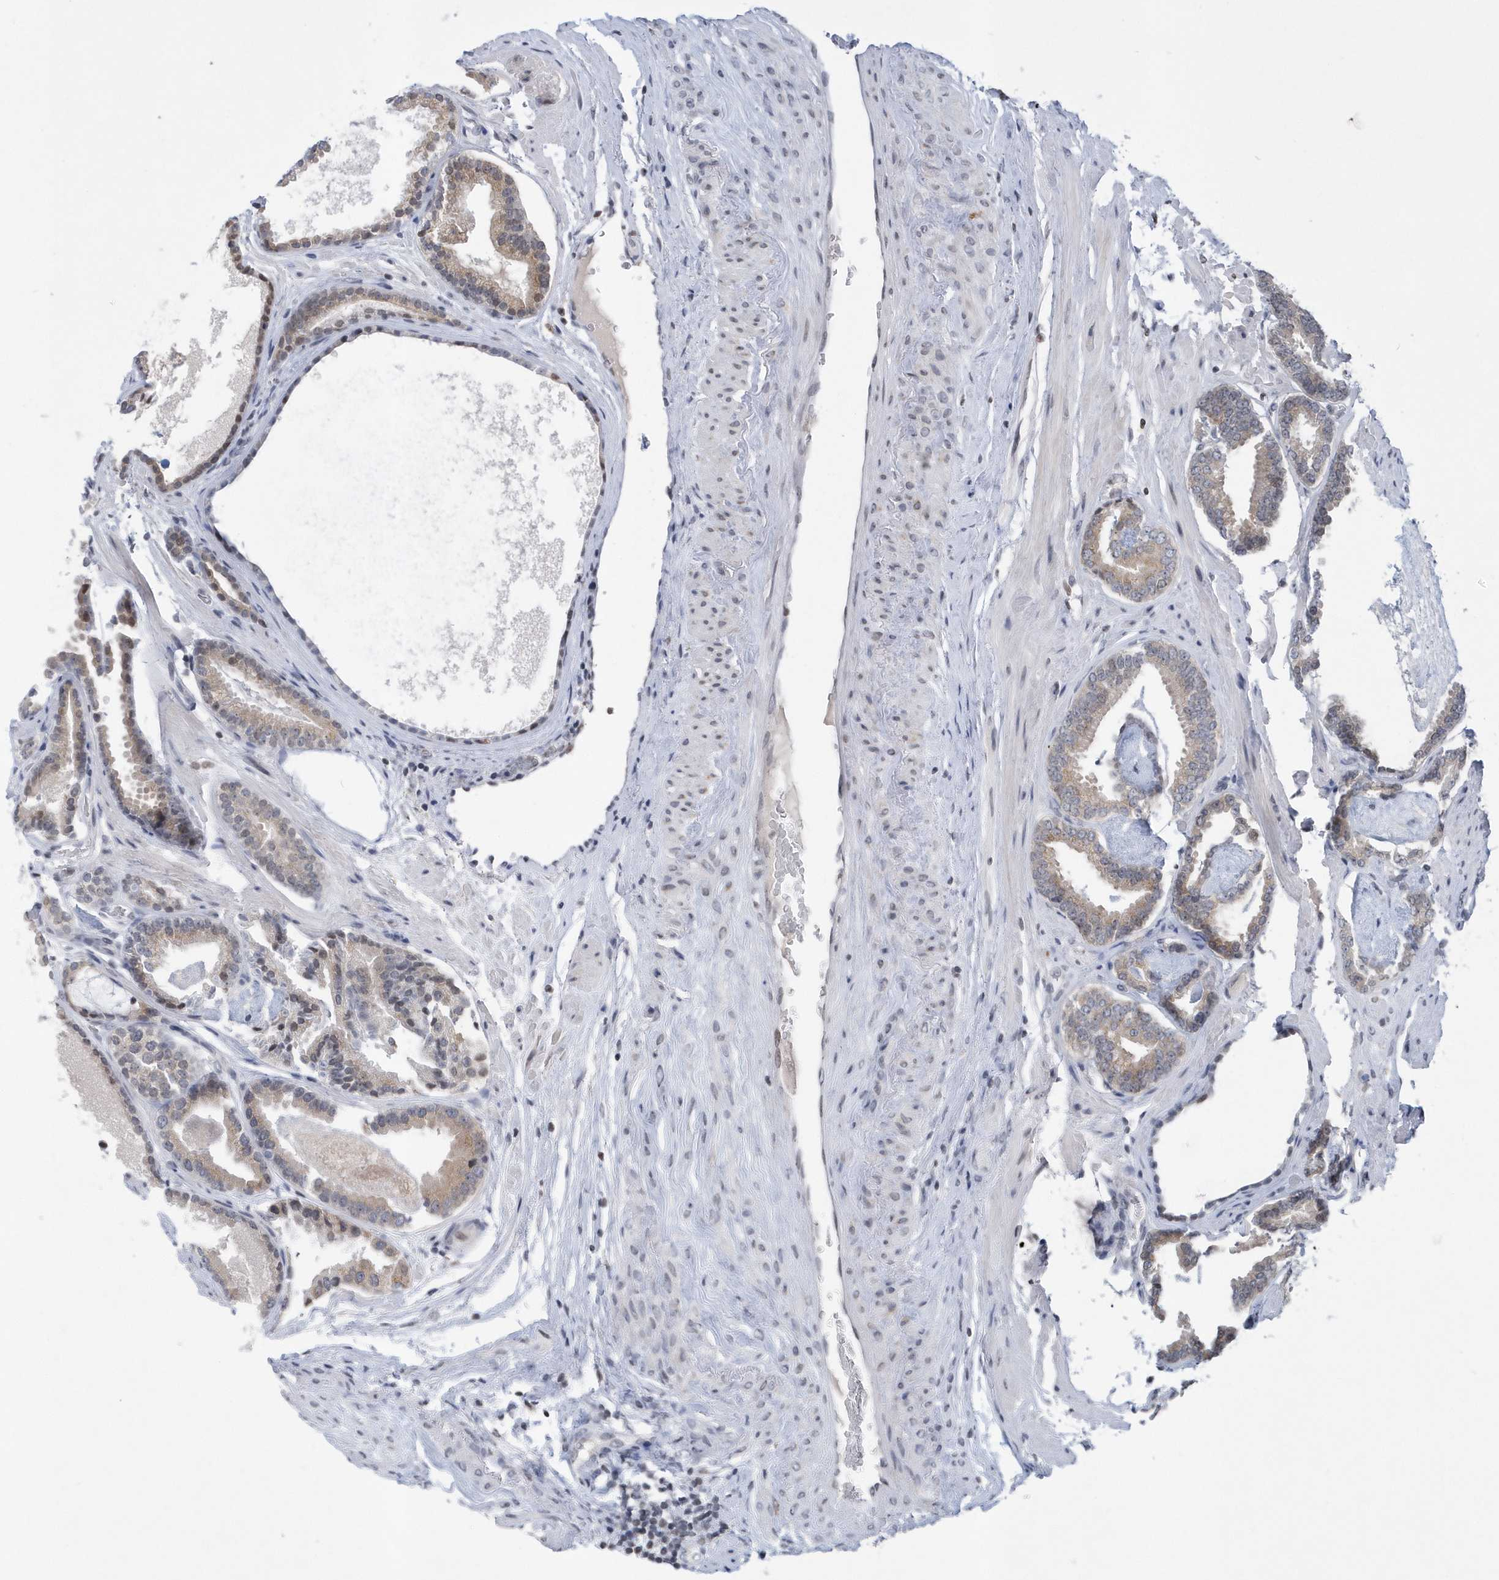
{"staining": {"intensity": "weak", "quantity": "25%-75%", "location": "cytoplasmic/membranous"}, "tissue": "prostate cancer", "cell_type": "Tumor cells", "image_type": "cancer", "snomed": [{"axis": "morphology", "description": "Adenocarcinoma, Low grade"}, {"axis": "topography", "description": "Prostate"}], "caption": "Tumor cells reveal weak cytoplasmic/membranous positivity in approximately 25%-75% of cells in prostate cancer.", "gene": "VWA5B2", "patient": {"sex": "male", "age": 71}}